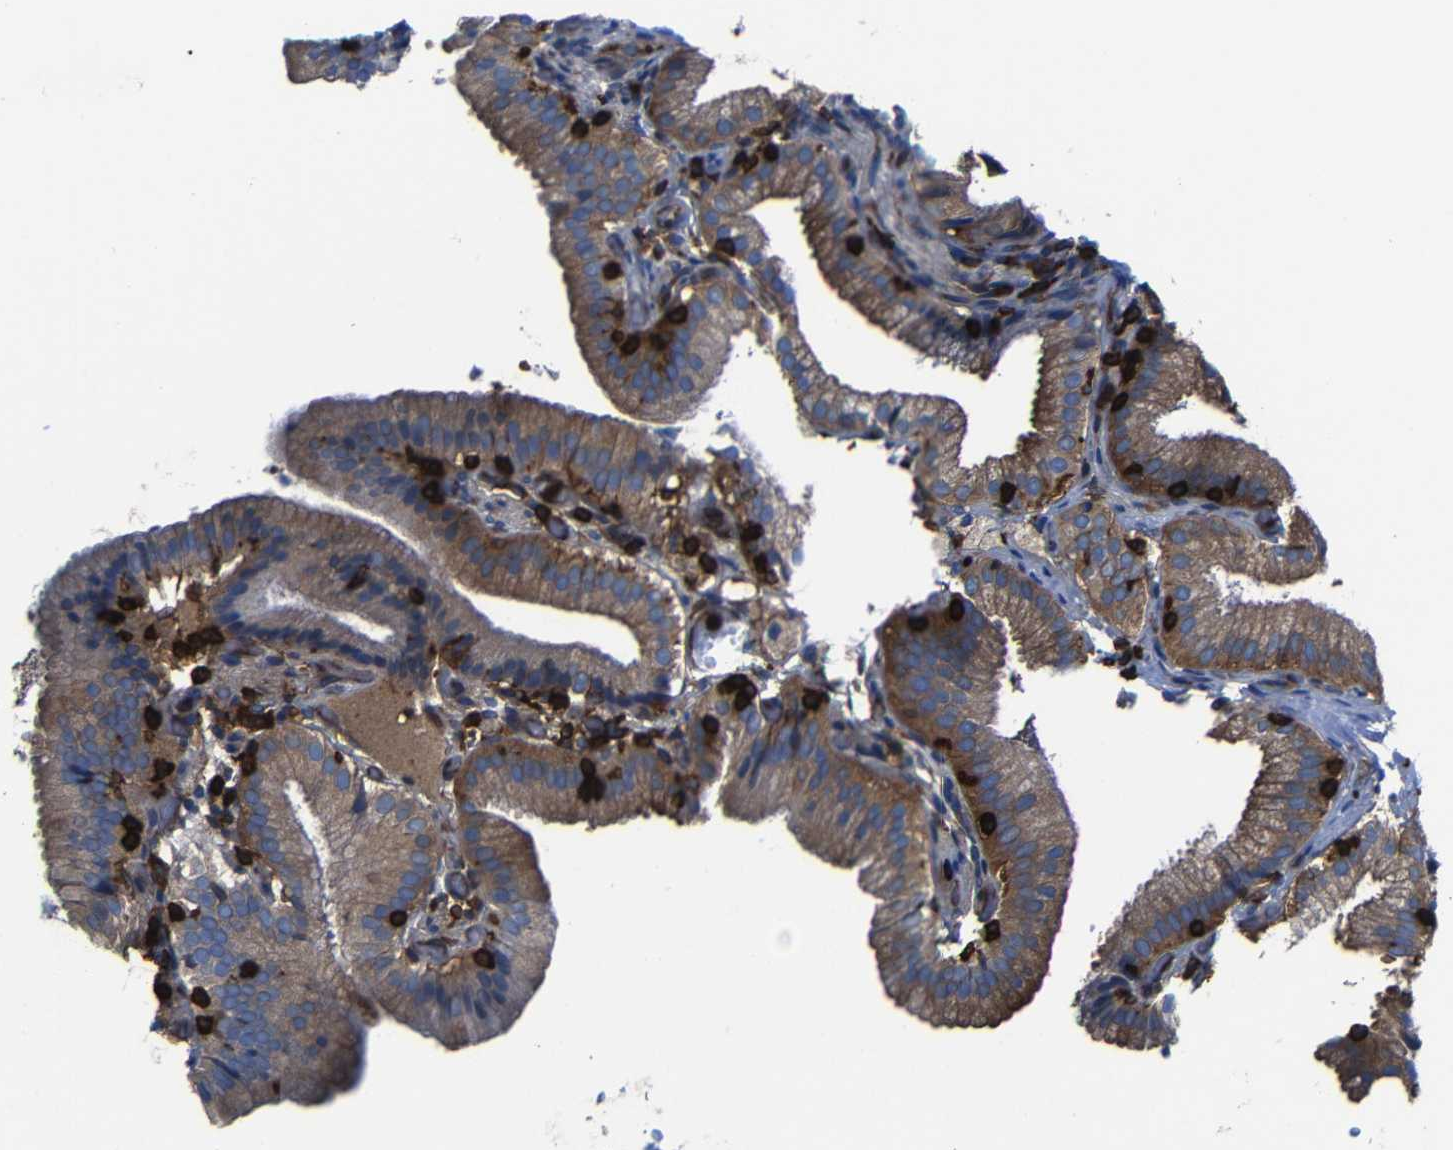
{"staining": {"intensity": "moderate", "quantity": ">75%", "location": "cytoplasmic/membranous"}, "tissue": "gallbladder", "cell_type": "Glandular cells", "image_type": "normal", "snomed": [{"axis": "morphology", "description": "Normal tissue, NOS"}, {"axis": "topography", "description": "Gallbladder"}], "caption": "Gallbladder stained with immunohistochemistry displays moderate cytoplasmic/membranous staining in approximately >75% of glandular cells.", "gene": "ARHGEF1", "patient": {"sex": "male", "age": 54}}